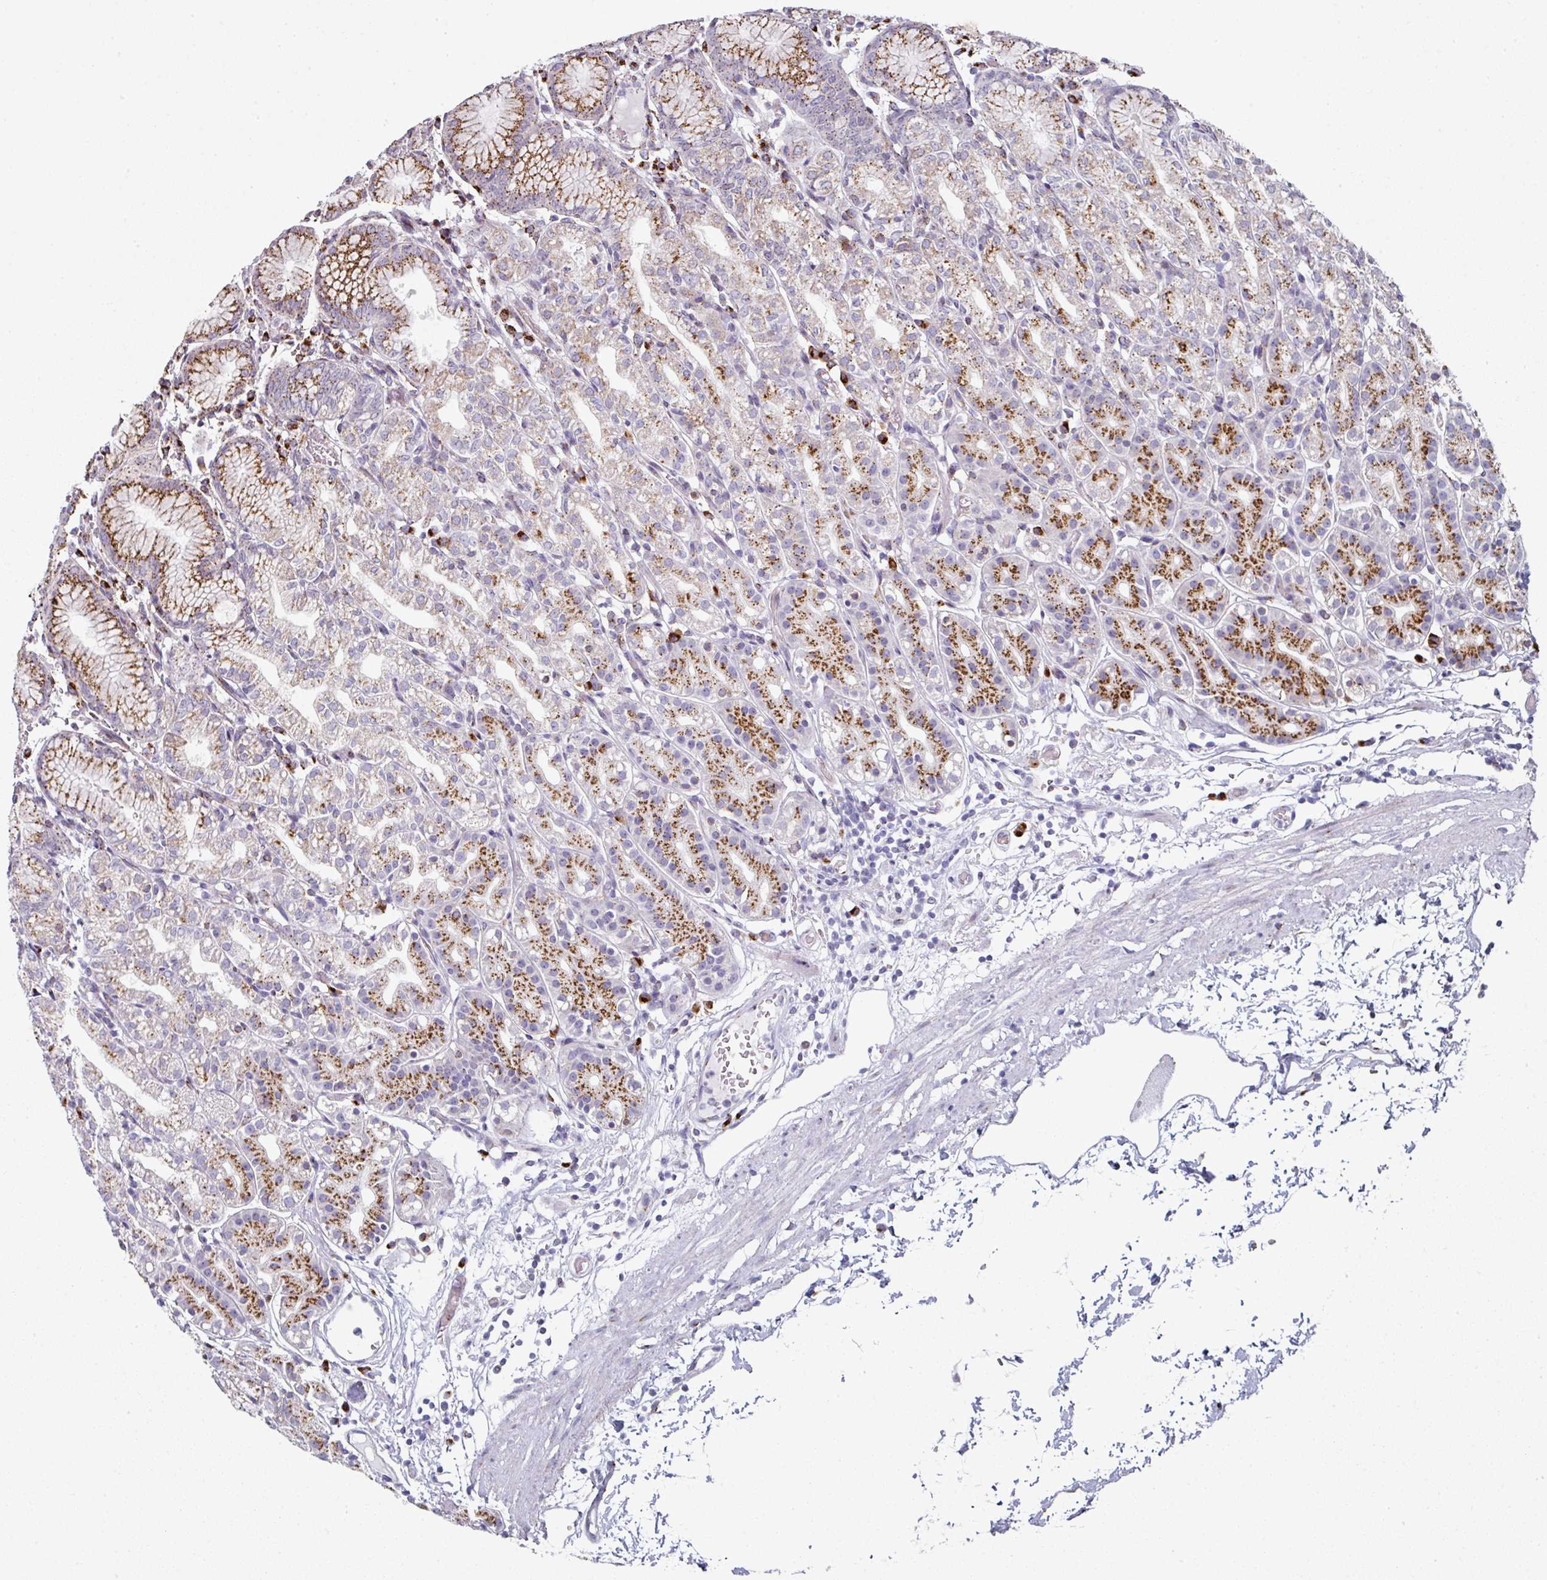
{"staining": {"intensity": "strong", "quantity": "25%-75%", "location": "cytoplasmic/membranous"}, "tissue": "stomach", "cell_type": "Glandular cells", "image_type": "normal", "snomed": [{"axis": "morphology", "description": "Normal tissue, NOS"}, {"axis": "topography", "description": "Stomach"}], "caption": "Immunohistochemistry image of unremarkable stomach: human stomach stained using immunohistochemistry exhibits high levels of strong protein expression localized specifically in the cytoplasmic/membranous of glandular cells, appearing as a cytoplasmic/membranous brown color.", "gene": "CCDC85B", "patient": {"sex": "female", "age": 57}}